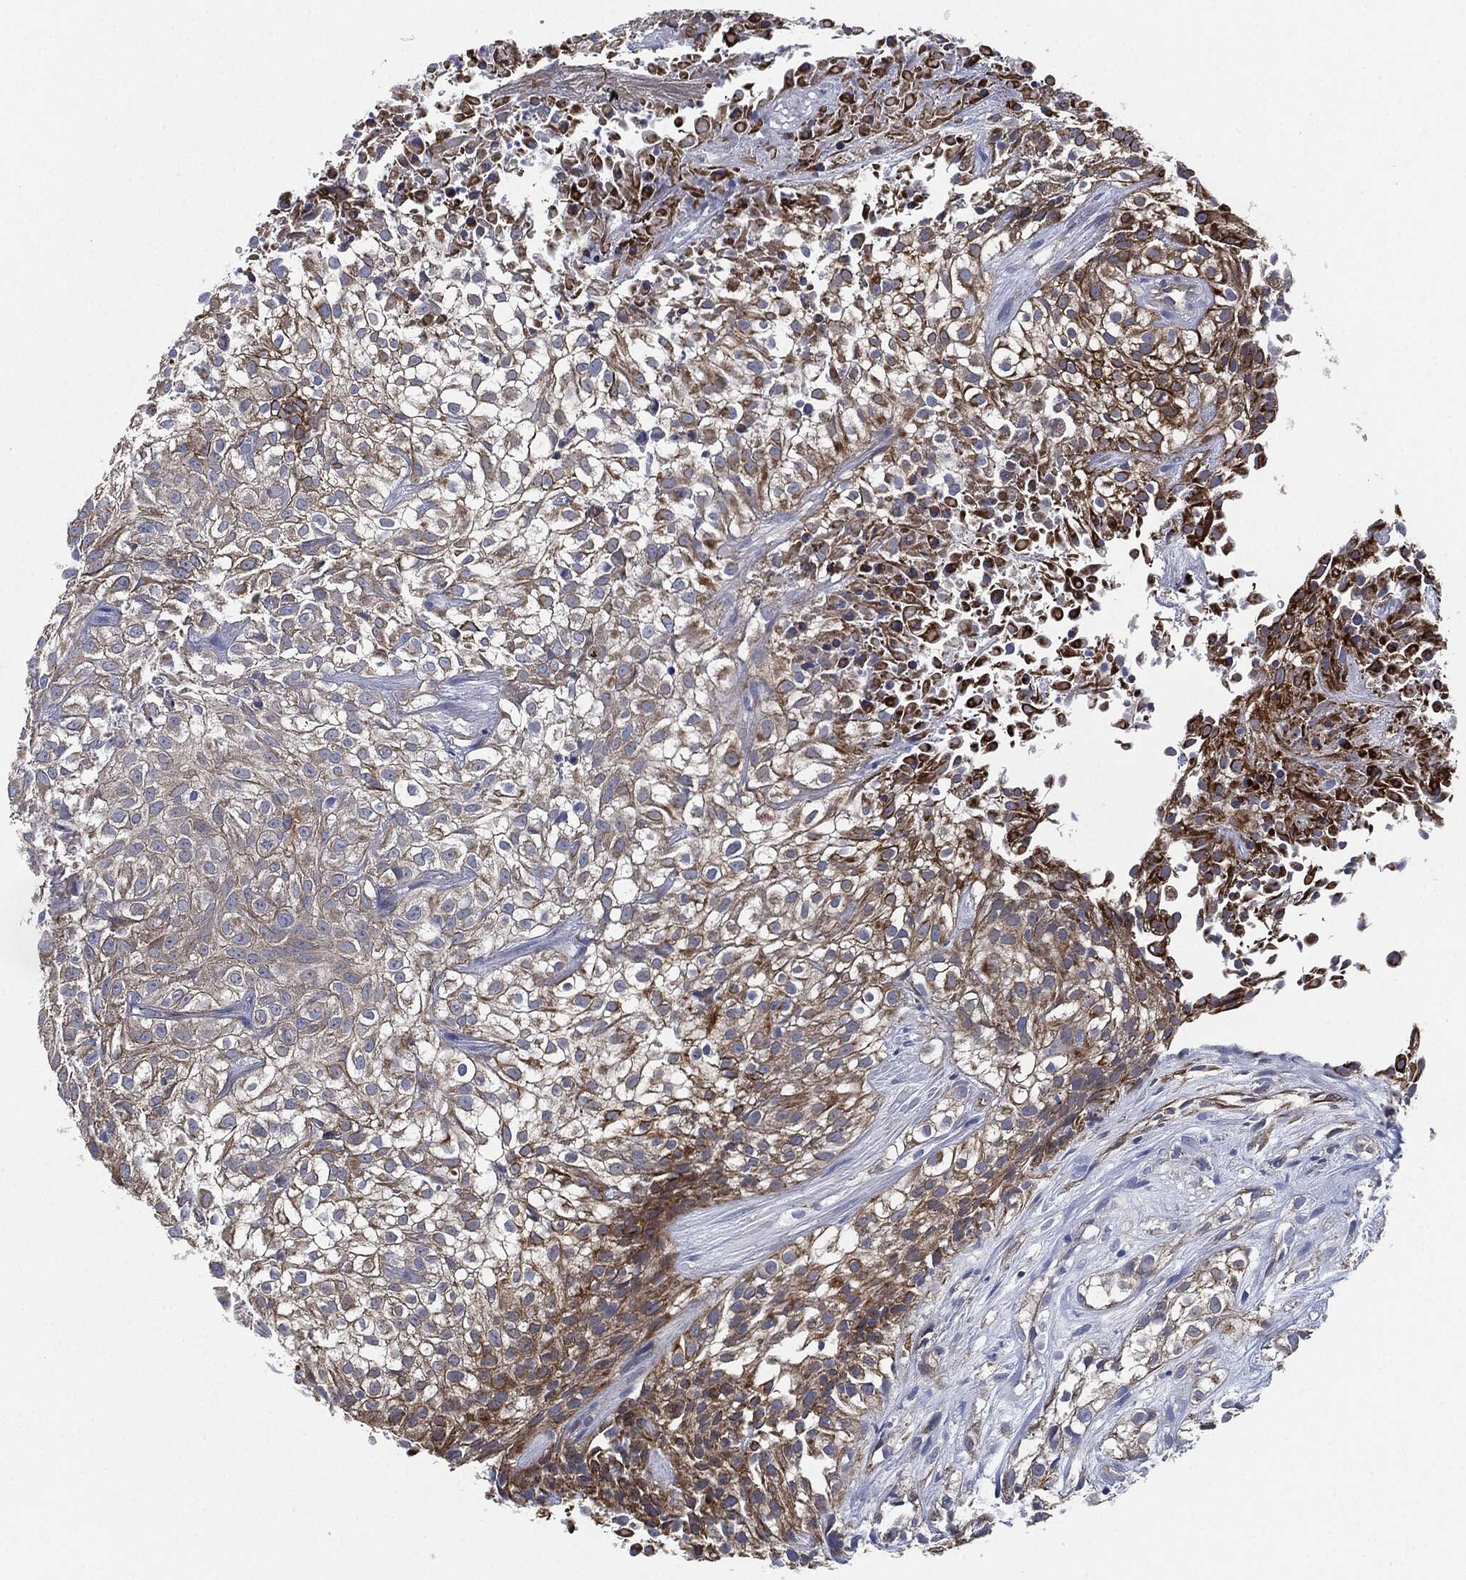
{"staining": {"intensity": "strong", "quantity": "25%-75%", "location": "cytoplasmic/membranous"}, "tissue": "urothelial cancer", "cell_type": "Tumor cells", "image_type": "cancer", "snomed": [{"axis": "morphology", "description": "Urothelial carcinoma, High grade"}, {"axis": "topography", "description": "Urinary bladder"}], "caption": "High-power microscopy captured an immunohistochemistry (IHC) micrograph of urothelial cancer, revealing strong cytoplasmic/membranous positivity in approximately 25%-75% of tumor cells. The protein of interest is stained brown, and the nuclei are stained in blue (DAB IHC with brightfield microscopy, high magnification).", "gene": "SHROOM2", "patient": {"sex": "male", "age": 56}}